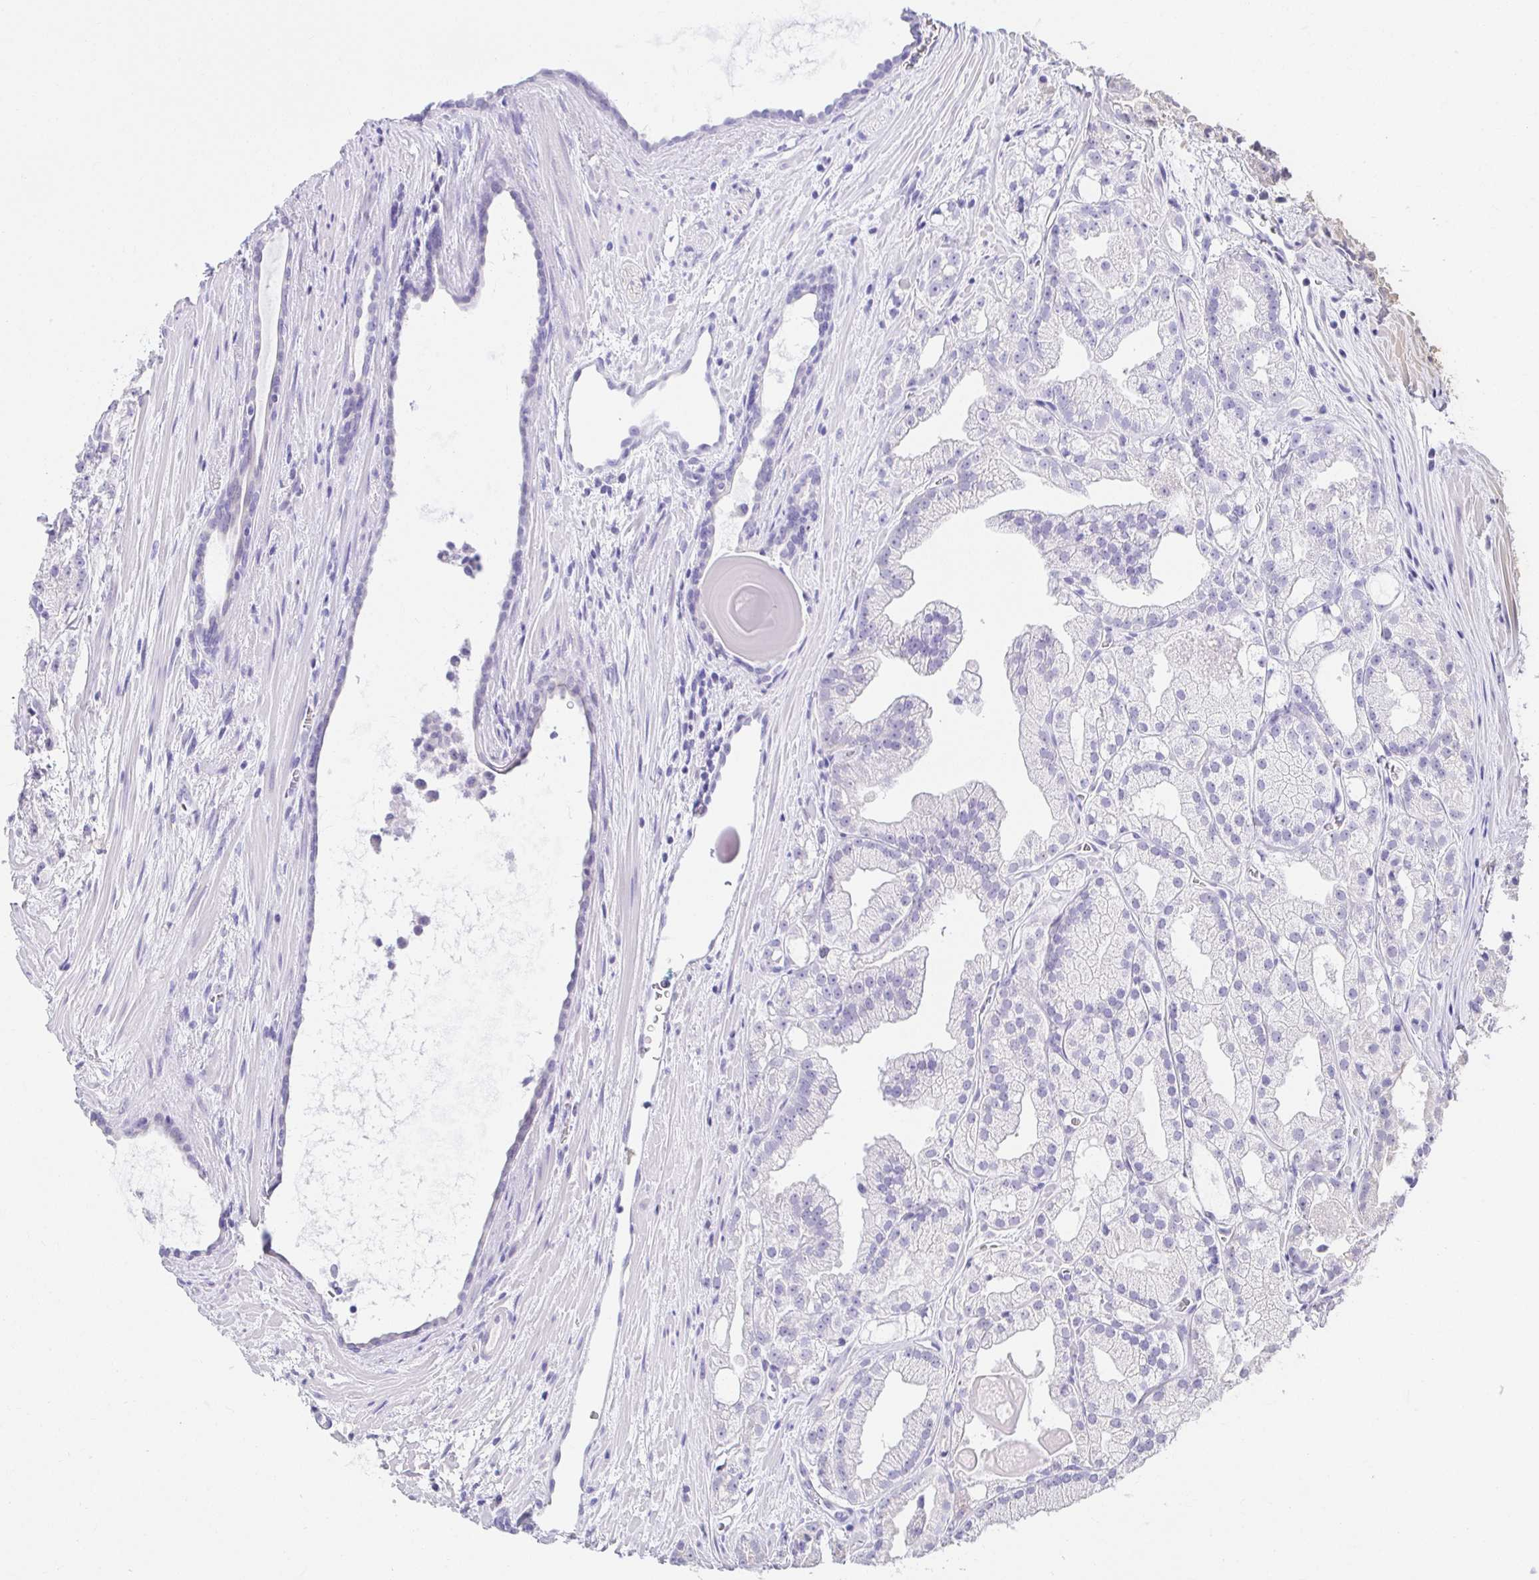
{"staining": {"intensity": "negative", "quantity": "none", "location": "none"}, "tissue": "prostate cancer", "cell_type": "Tumor cells", "image_type": "cancer", "snomed": [{"axis": "morphology", "description": "Adenocarcinoma, High grade"}, {"axis": "topography", "description": "Prostate"}], "caption": "Human prostate cancer (high-grade adenocarcinoma) stained for a protein using immunohistochemistry (IHC) displays no expression in tumor cells.", "gene": "VGLL1", "patient": {"sex": "male", "age": 68}}